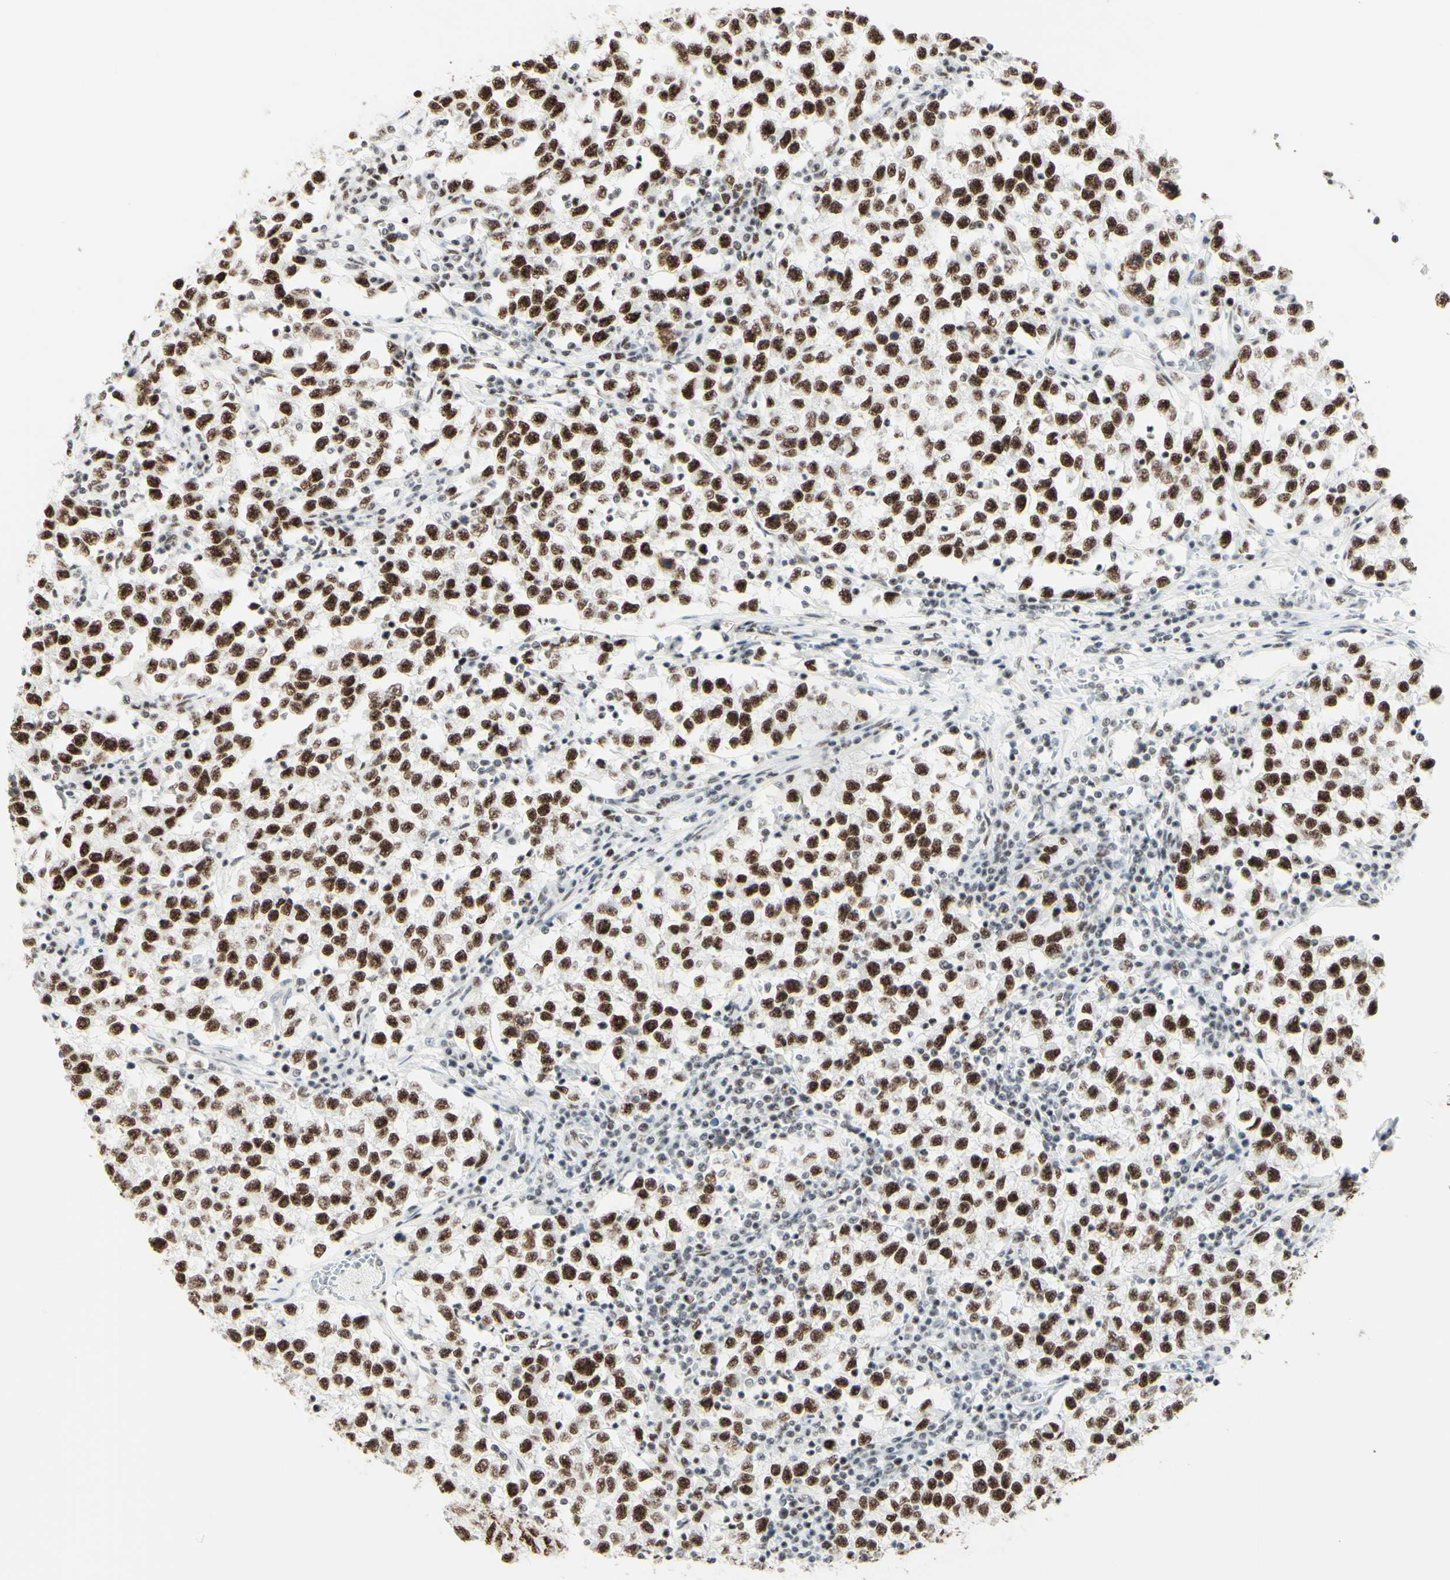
{"staining": {"intensity": "strong", "quantity": ">75%", "location": "nuclear"}, "tissue": "testis cancer", "cell_type": "Tumor cells", "image_type": "cancer", "snomed": [{"axis": "morphology", "description": "Seminoma, NOS"}, {"axis": "topography", "description": "Testis"}], "caption": "Protein staining demonstrates strong nuclear staining in approximately >75% of tumor cells in testis cancer (seminoma). The staining is performed using DAB brown chromogen to label protein expression. The nuclei are counter-stained blue using hematoxylin.", "gene": "WTAP", "patient": {"sex": "male", "age": 22}}